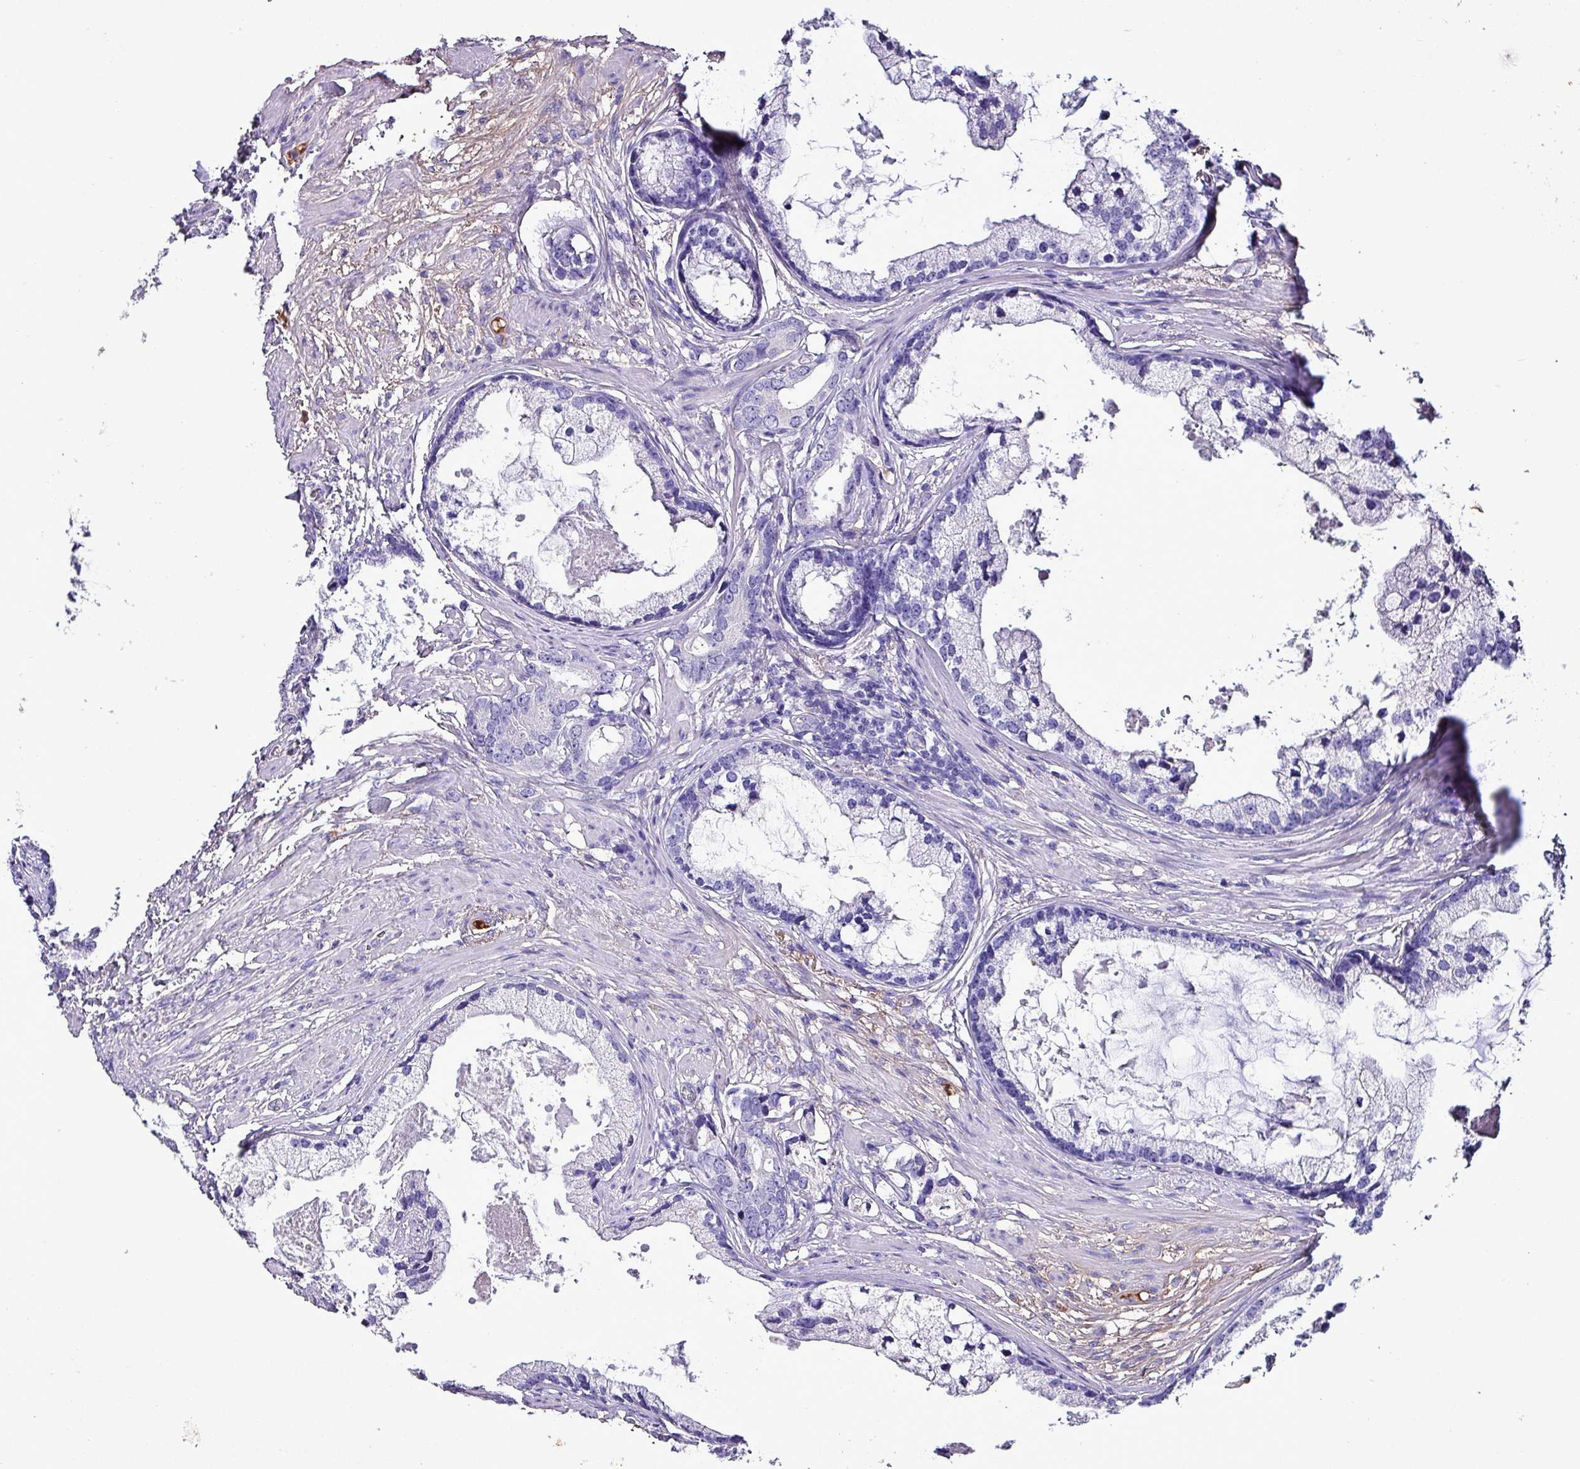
{"staining": {"intensity": "negative", "quantity": "none", "location": "none"}, "tissue": "prostate cancer", "cell_type": "Tumor cells", "image_type": "cancer", "snomed": [{"axis": "morphology", "description": "Adenocarcinoma, Low grade"}, {"axis": "topography", "description": "Prostate"}], "caption": "Tumor cells are negative for brown protein staining in prostate cancer. The staining is performed using DAB brown chromogen with nuclei counter-stained in using hematoxylin.", "gene": "HP", "patient": {"sex": "male", "age": 71}}